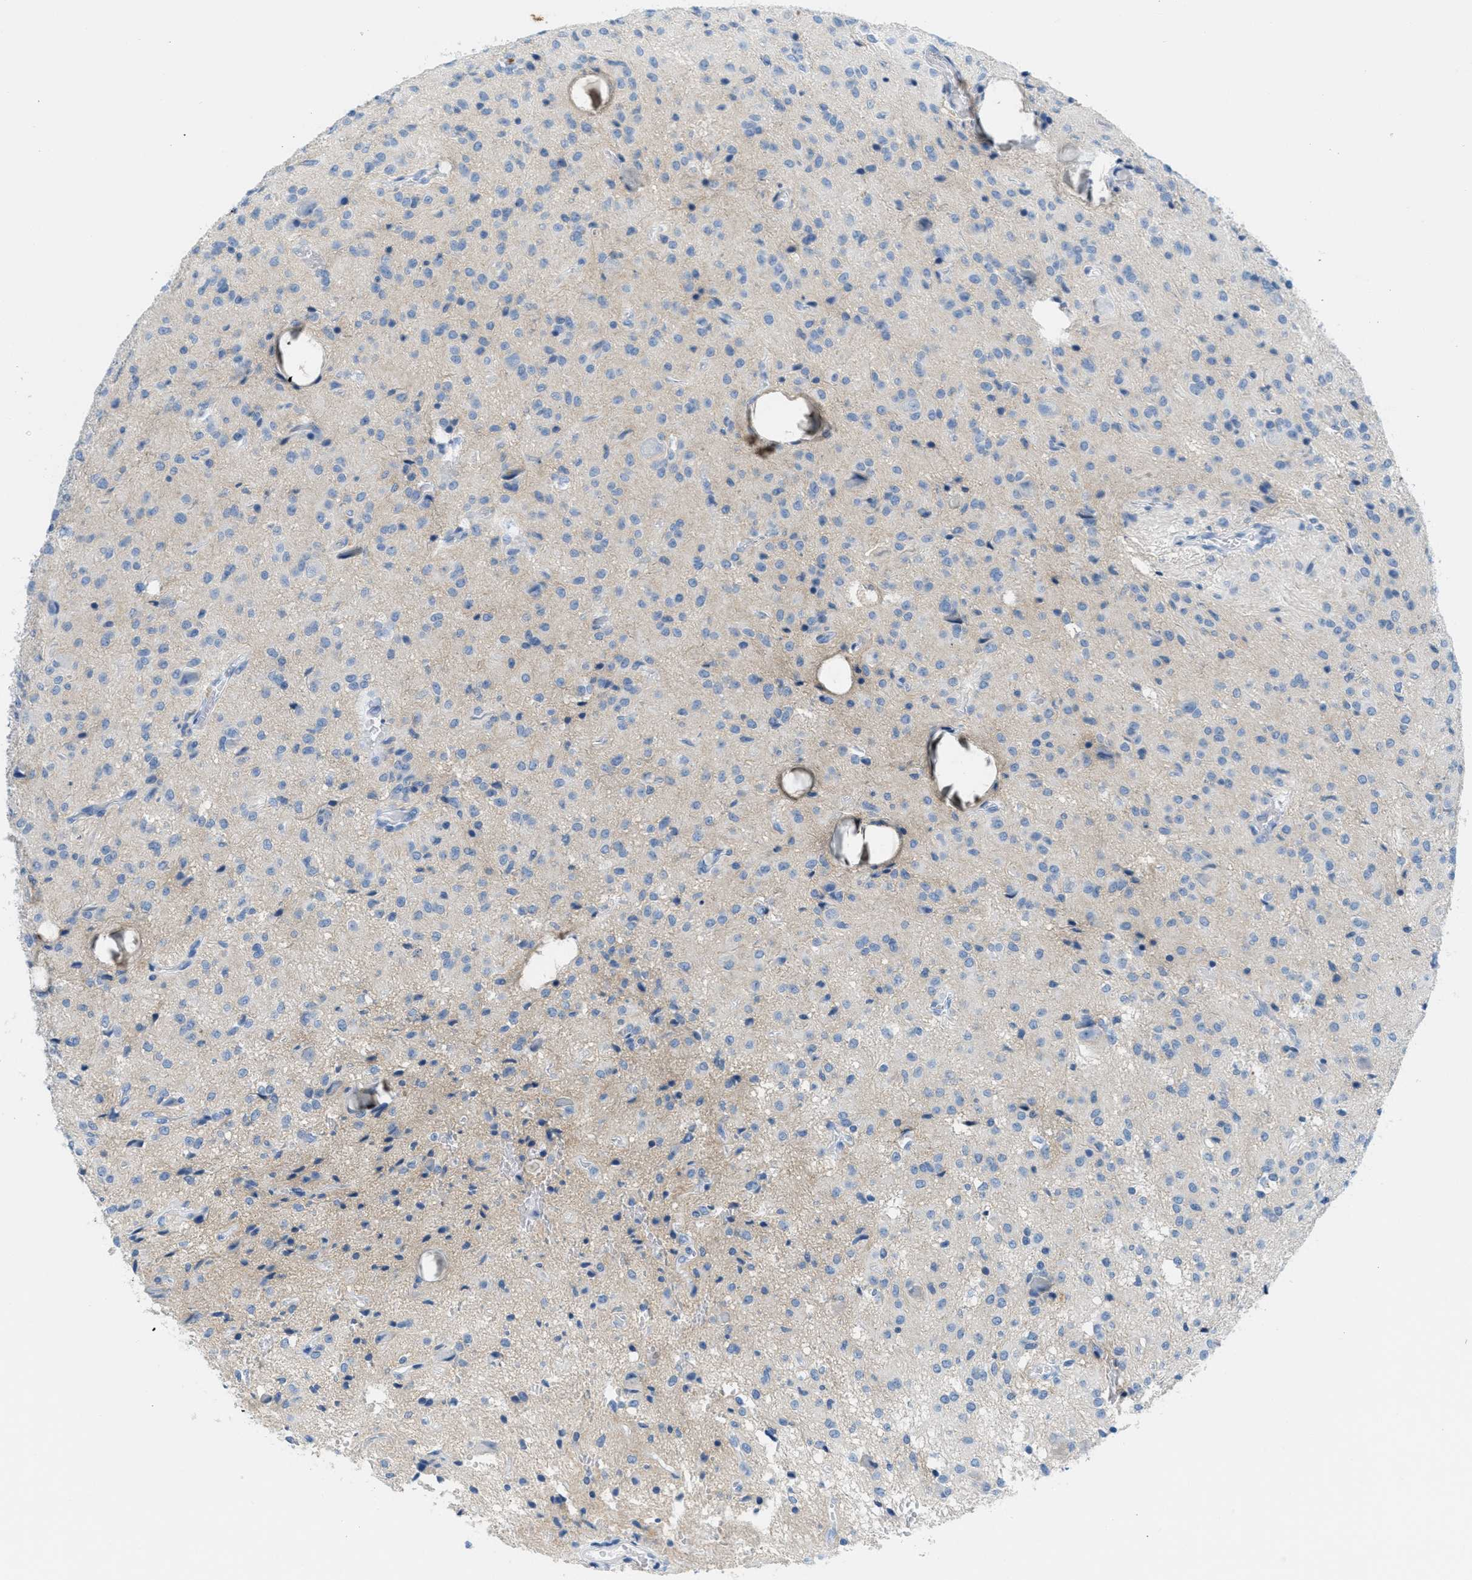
{"staining": {"intensity": "negative", "quantity": "none", "location": "none"}, "tissue": "glioma", "cell_type": "Tumor cells", "image_type": "cancer", "snomed": [{"axis": "morphology", "description": "Glioma, malignant, High grade"}, {"axis": "topography", "description": "Brain"}], "caption": "This is an IHC micrograph of human high-grade glioma (malignant). There is no positivity in tumor cells.", "gene": "GPM6A", "patient": {"sex": "female", "age": 59}}